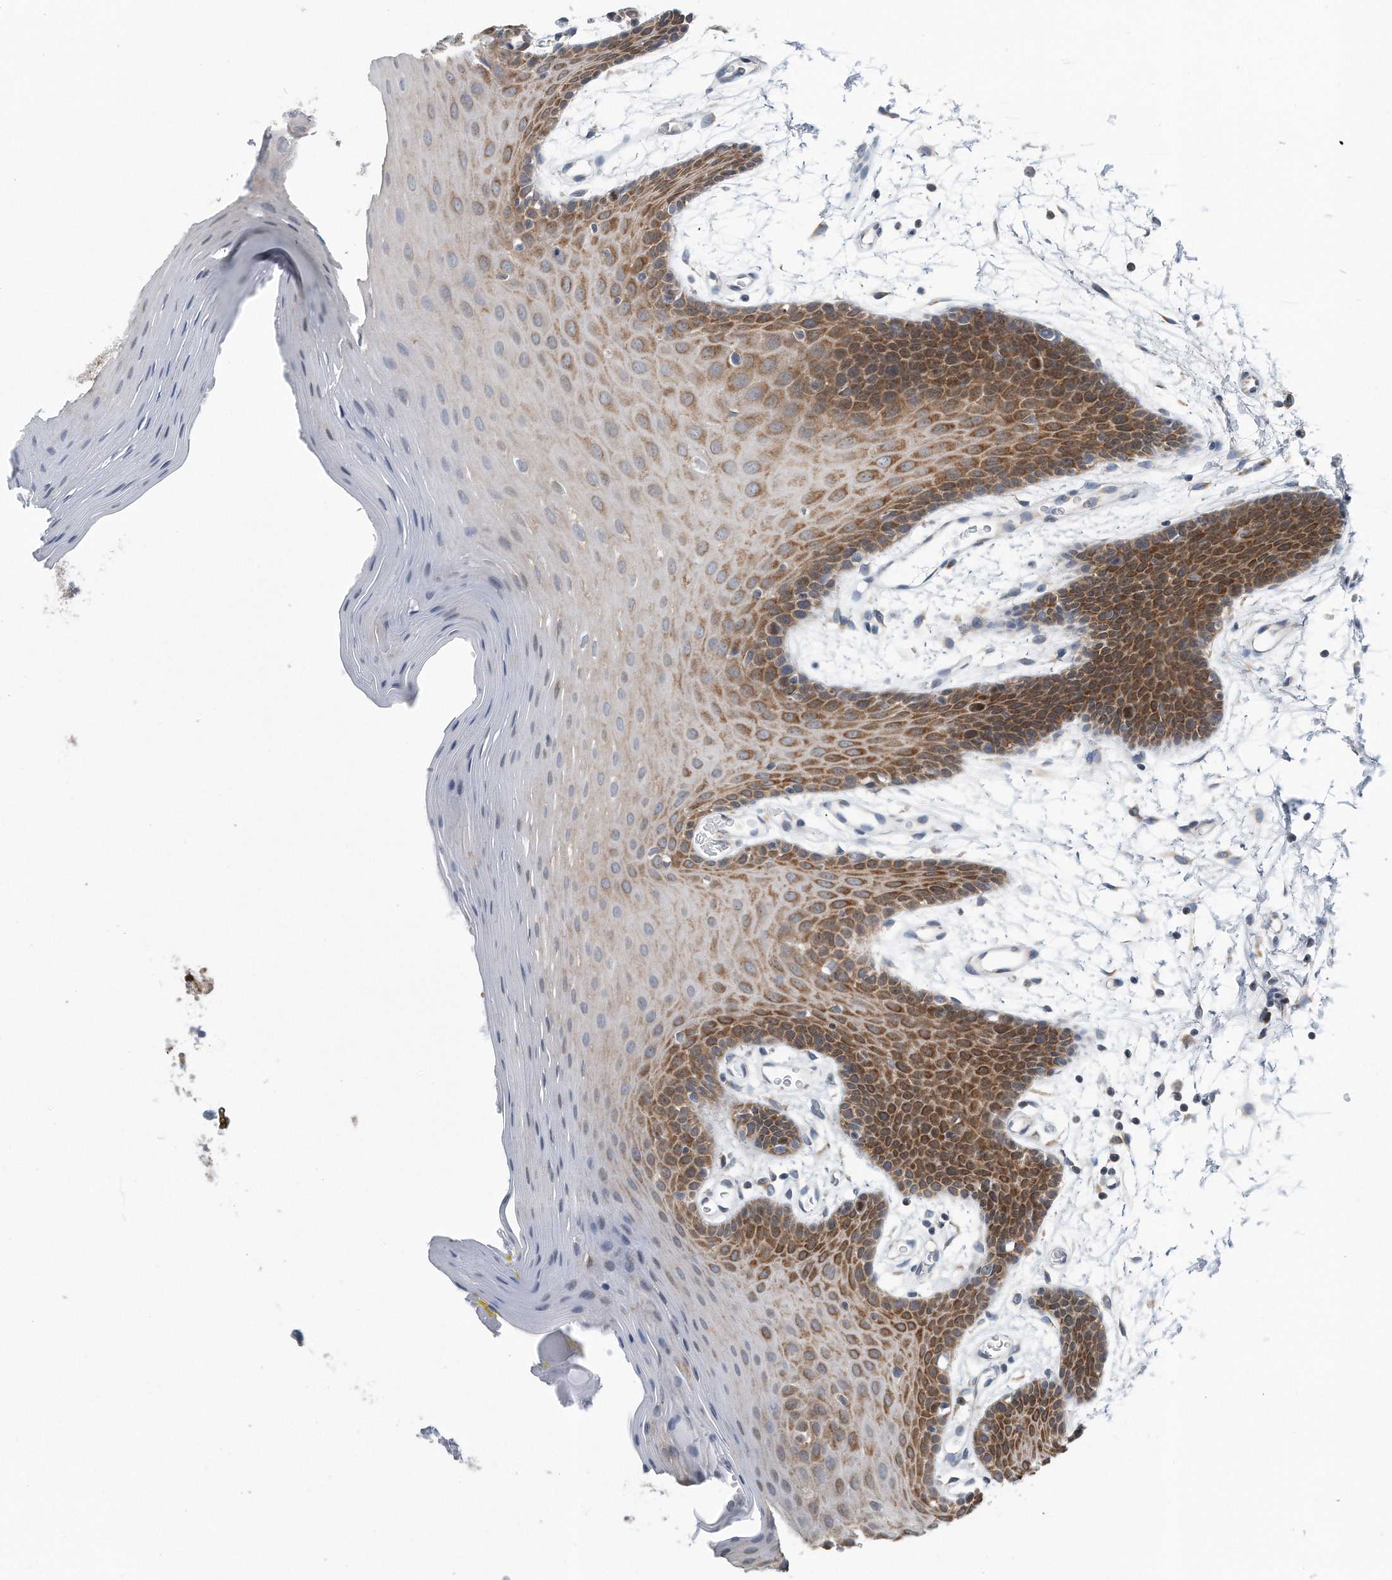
{"staining": {"intensity": "moderate", "quantity": ">75%", "location": "cytoplasmic/membranous"}, "tissue": "oral mucosa", "cell_type": "Squamous epithelial cells", "image_type": "normal", "snomed": [{"axis": "morphology", "description": "Normal tissue, NOS"}, {"axis": "morphology", "description": "Squamous cell carcinoma, NOS"}, {"axis": "topography", "description": "Skeletal muscle"}, {"axis": "topography", "description": "Oral tissue"}, {"axis": "topography", "description": "Salivary gland"}, {"axis": "topography", "description": "Head-Neck"}], "caption": "Protein expression by IHC displays moderate cytoplasmic/membranous expression in about >75% of squamous epithelial cells in normal oral mucosa.", "gene": "RPL26L1", "patient": {"sex": "male", "age": 54}}